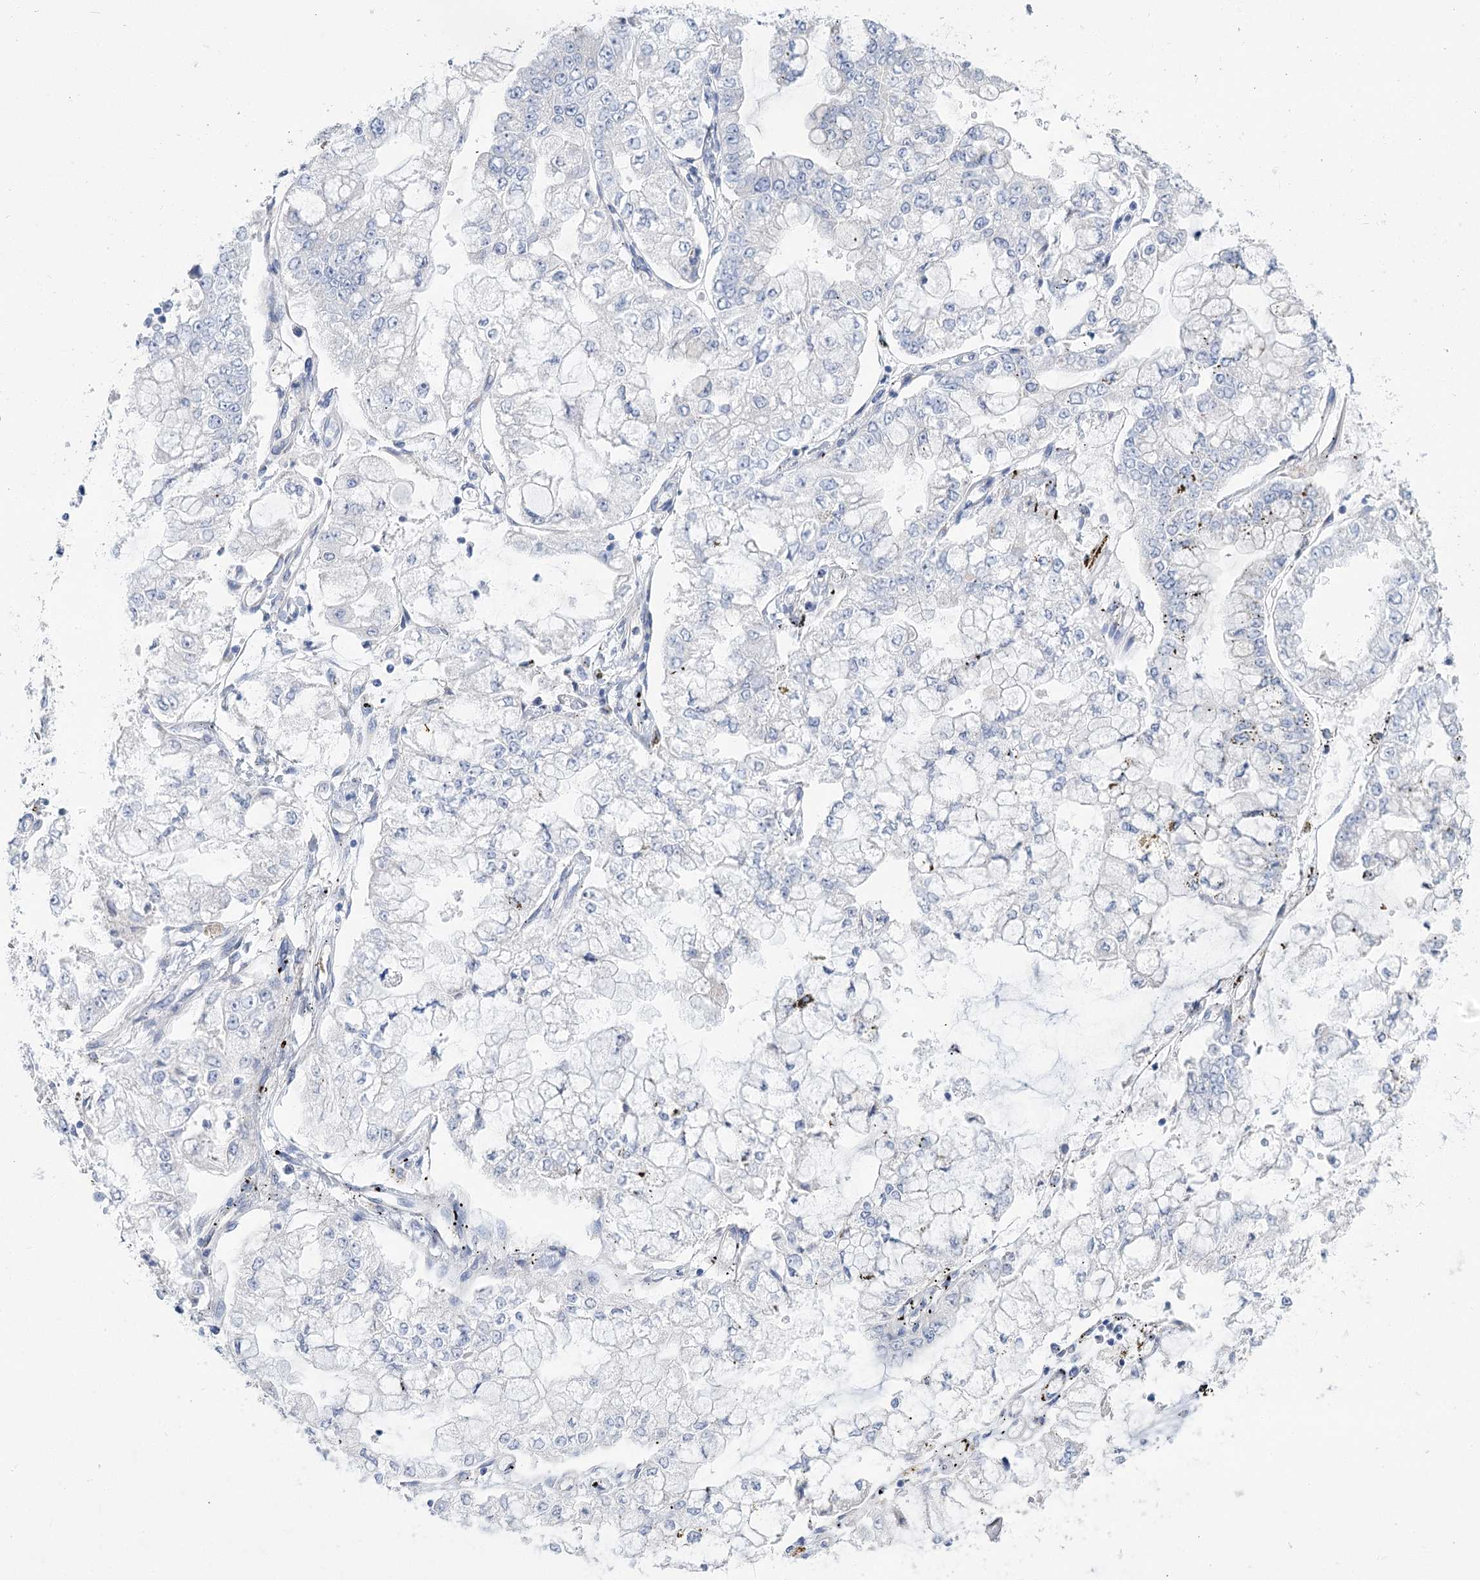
{"staining": {"intensity": "negative", "quantity": "none", "location": "none"}, "tissue": "stomach cancer", "cell_type": "Tumor cells", "image_type": "cancer", "snomed": [{"axis": "morphology", "description": "Adenocarcinoma, NOS"}, {"axis": "topography", "description": "Stomach"}], "caption": "Stomach adenocarcinoma stained for a protein using immunohistochemistry (IHC) demonstrates no staining tumor cells.", "gene": "SLC9A3", "patient": {"sex": "male", "age": 76}}